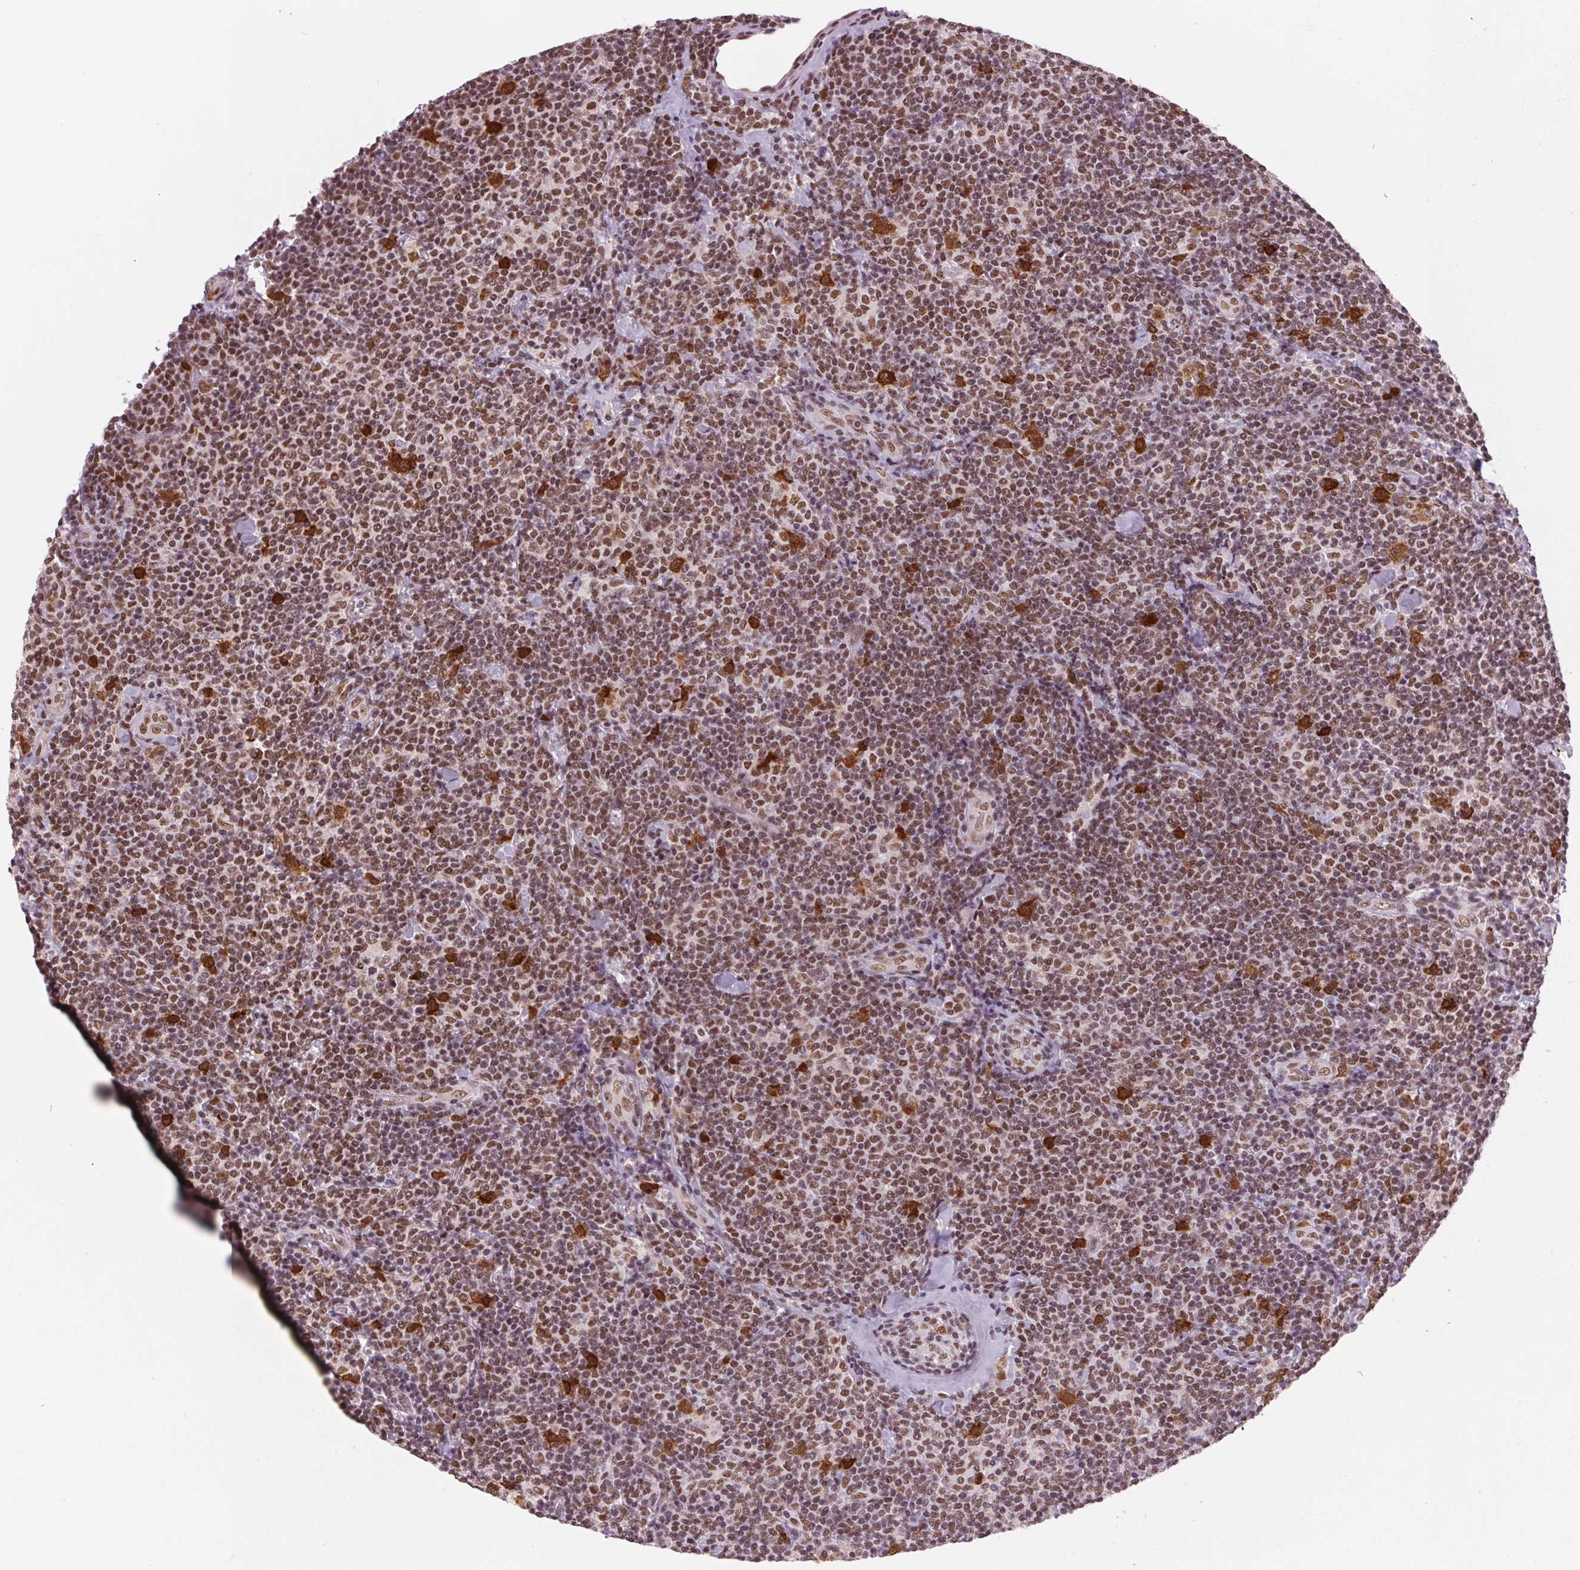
{"staining": {"intensity": "moderate", "quantity": ">75%", "location": "nuclear"}, "tissue": "lymphoma", "cell_type": "Tumor cells", "image_type": "cancer", "snomed": [{"axis": "morphology", "description": "Malignant lymphoma, non-Hodgkin's type, Low grade"}, {"axis": "topography", "description": "Lymph node"}], "caption": "The micrograph displays immunohistochemical staining of lymphoma. There is moderate nuclear expression is identified in about >75% of tumor cells. (Stains: DAB (3,3'-diaminobenzidine) in brown, nuclei in blue, Microscopy: brightfield microscopy at high magnification).", "gene": "CD2BP2", "patient": {"sex": "female", "age": 56}}